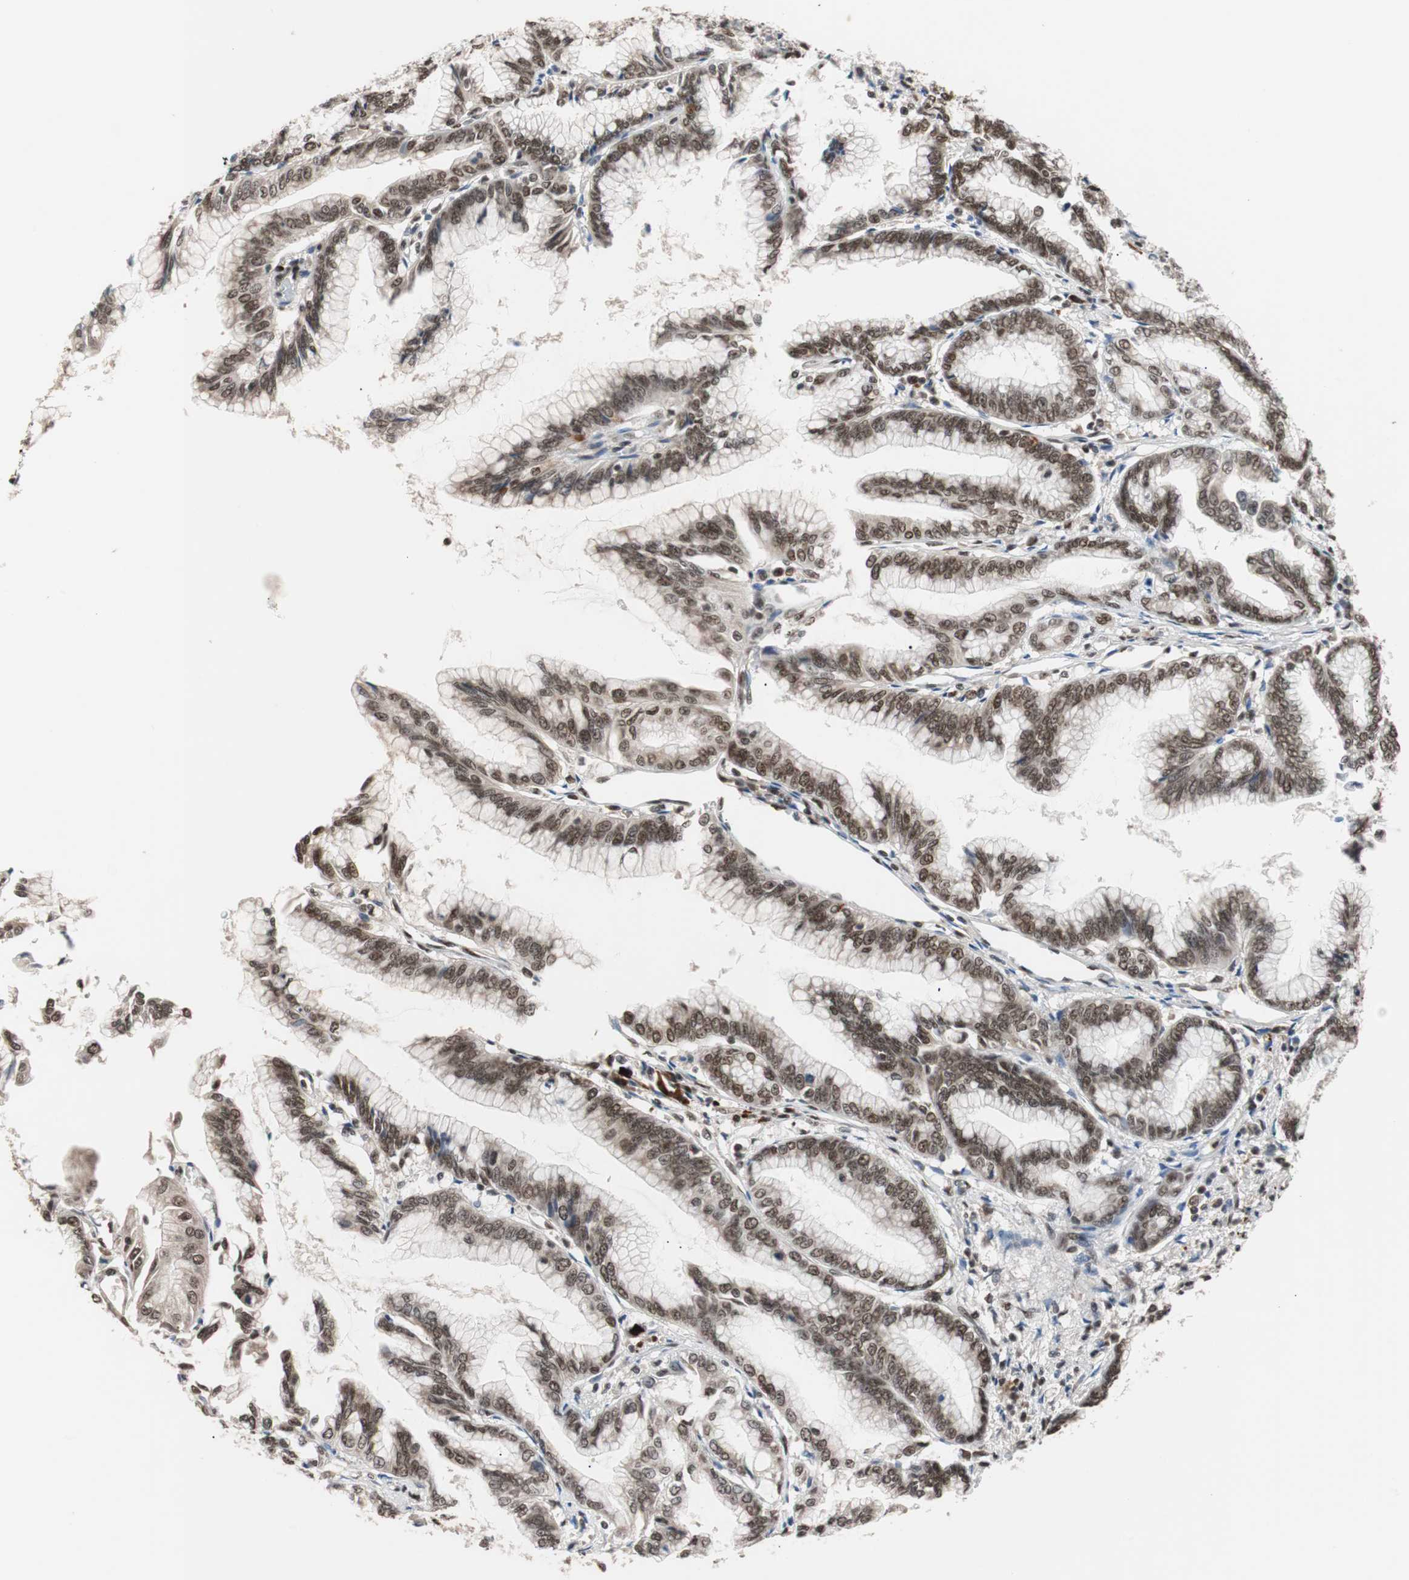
{"staining": {"intensity": "moderate", "quantity": ">75%", "location": "nuclear"}, "tissue": "pancreatic cancer", "cell_type": "Tumor cells", "image_type": "cancer", "snomed": [{"axis": "morphology", "description": "Adenocarcinoma, NOS"}, {"axis": "topography", "description": "Pancreas"}], "caption": "A brown stain shows moderate nuclear positivity of a protein in adenocarcinoma (pancreatic) tumor cells.", "gene": "CHAMP1", "patient": {"sex": "female", "age": 64}}